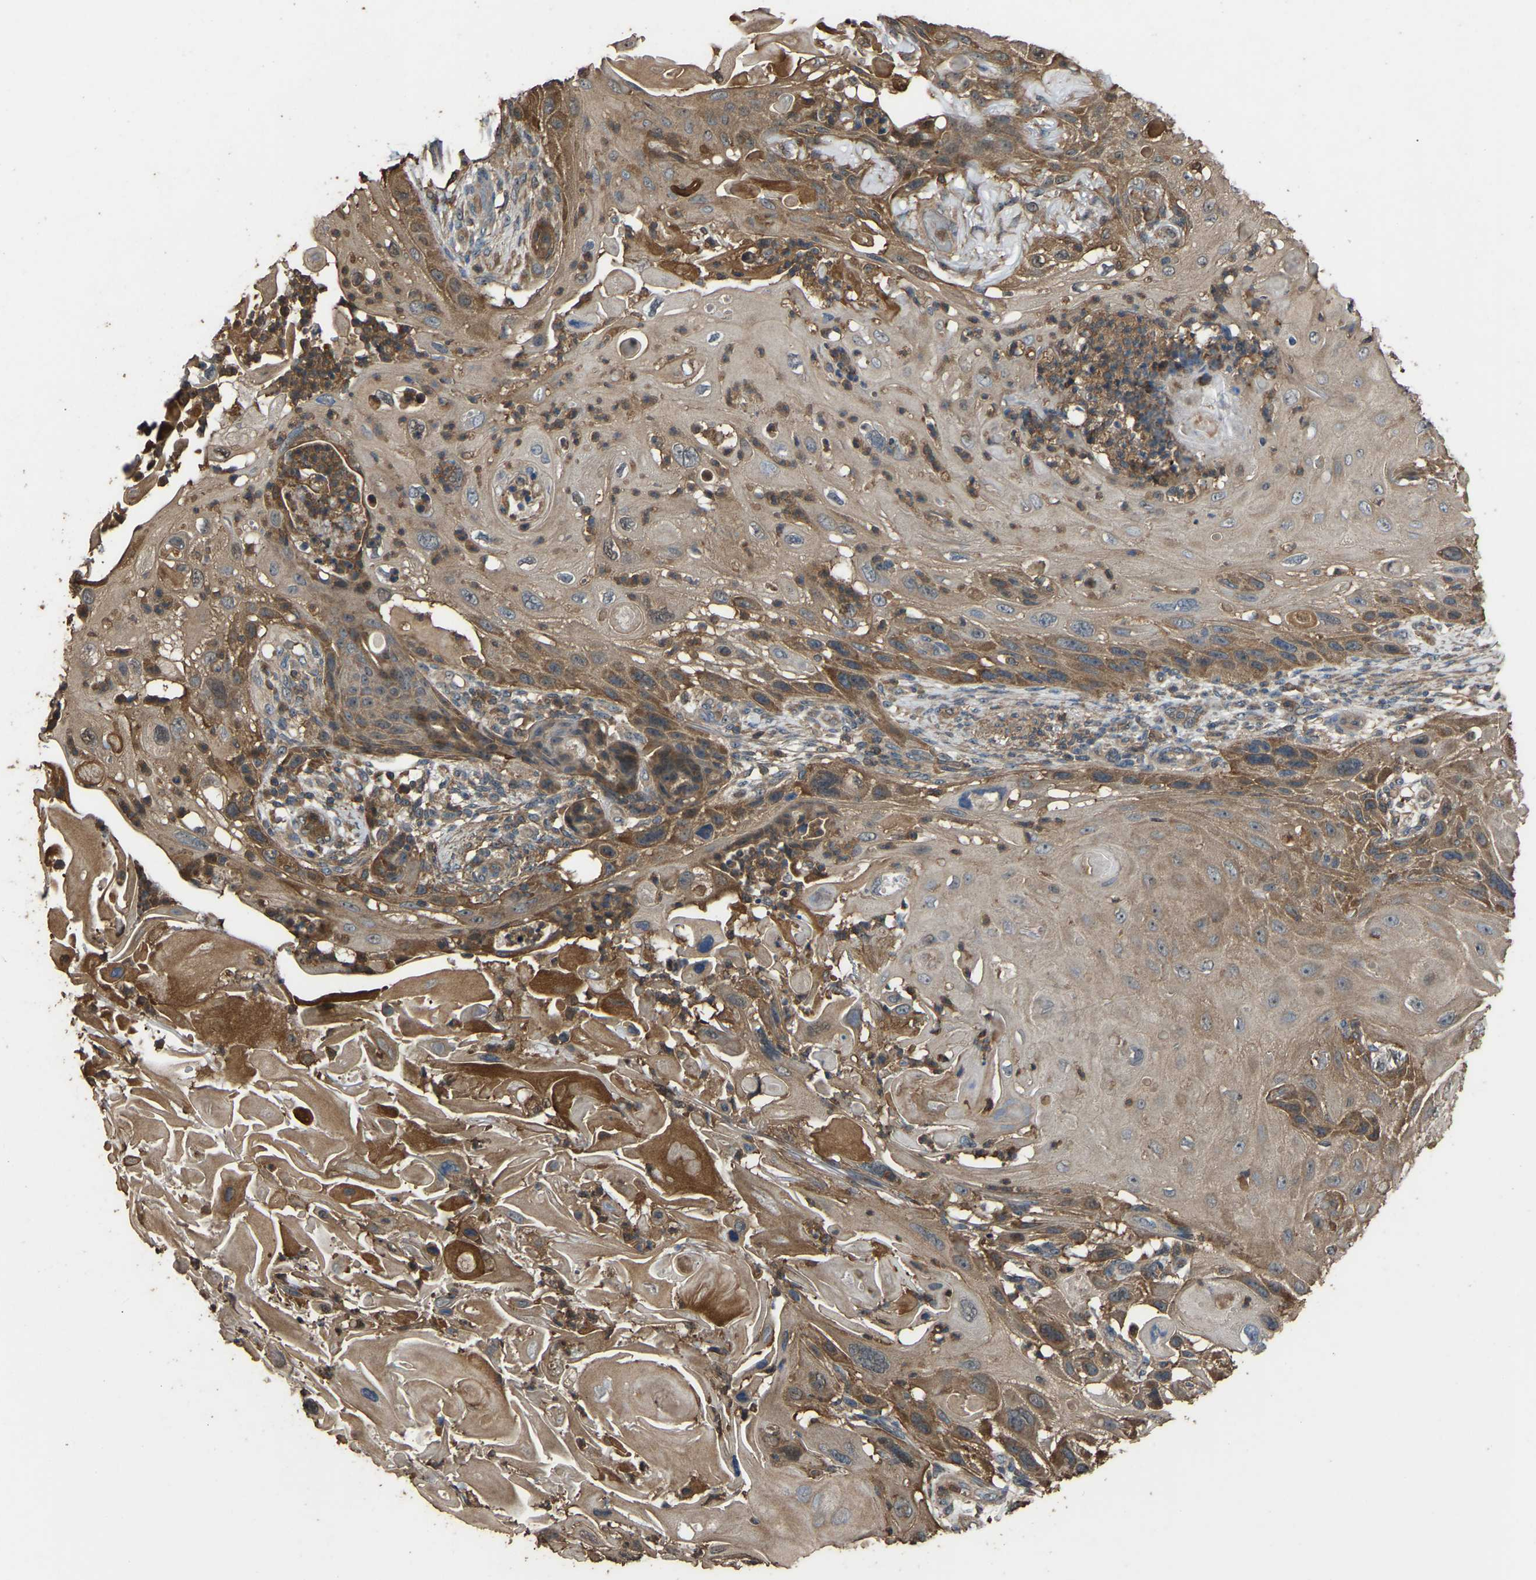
{"staining": {"intensity": "moderate", "quantity": ">75%", "location": "cytoplasmic/membranous"}, "tissue": "skin cancer", "cell_type": "Tumor cells", "image_type": "cancer", "snomed": [{"axis": "morphology", "description": "Squamous cell carcinoma, NOS"}, {"axis": "topography", "description": "Skin"}], "caption": "An image showing moderate cytoplasmic/membranous positivity in about >75% of tumor cells in squamous cell carcinoma (skin), as visualized by brown immunohistochemical staining.", "gene": "FHIT", "patient": {"sex": "female", "age": 77}}